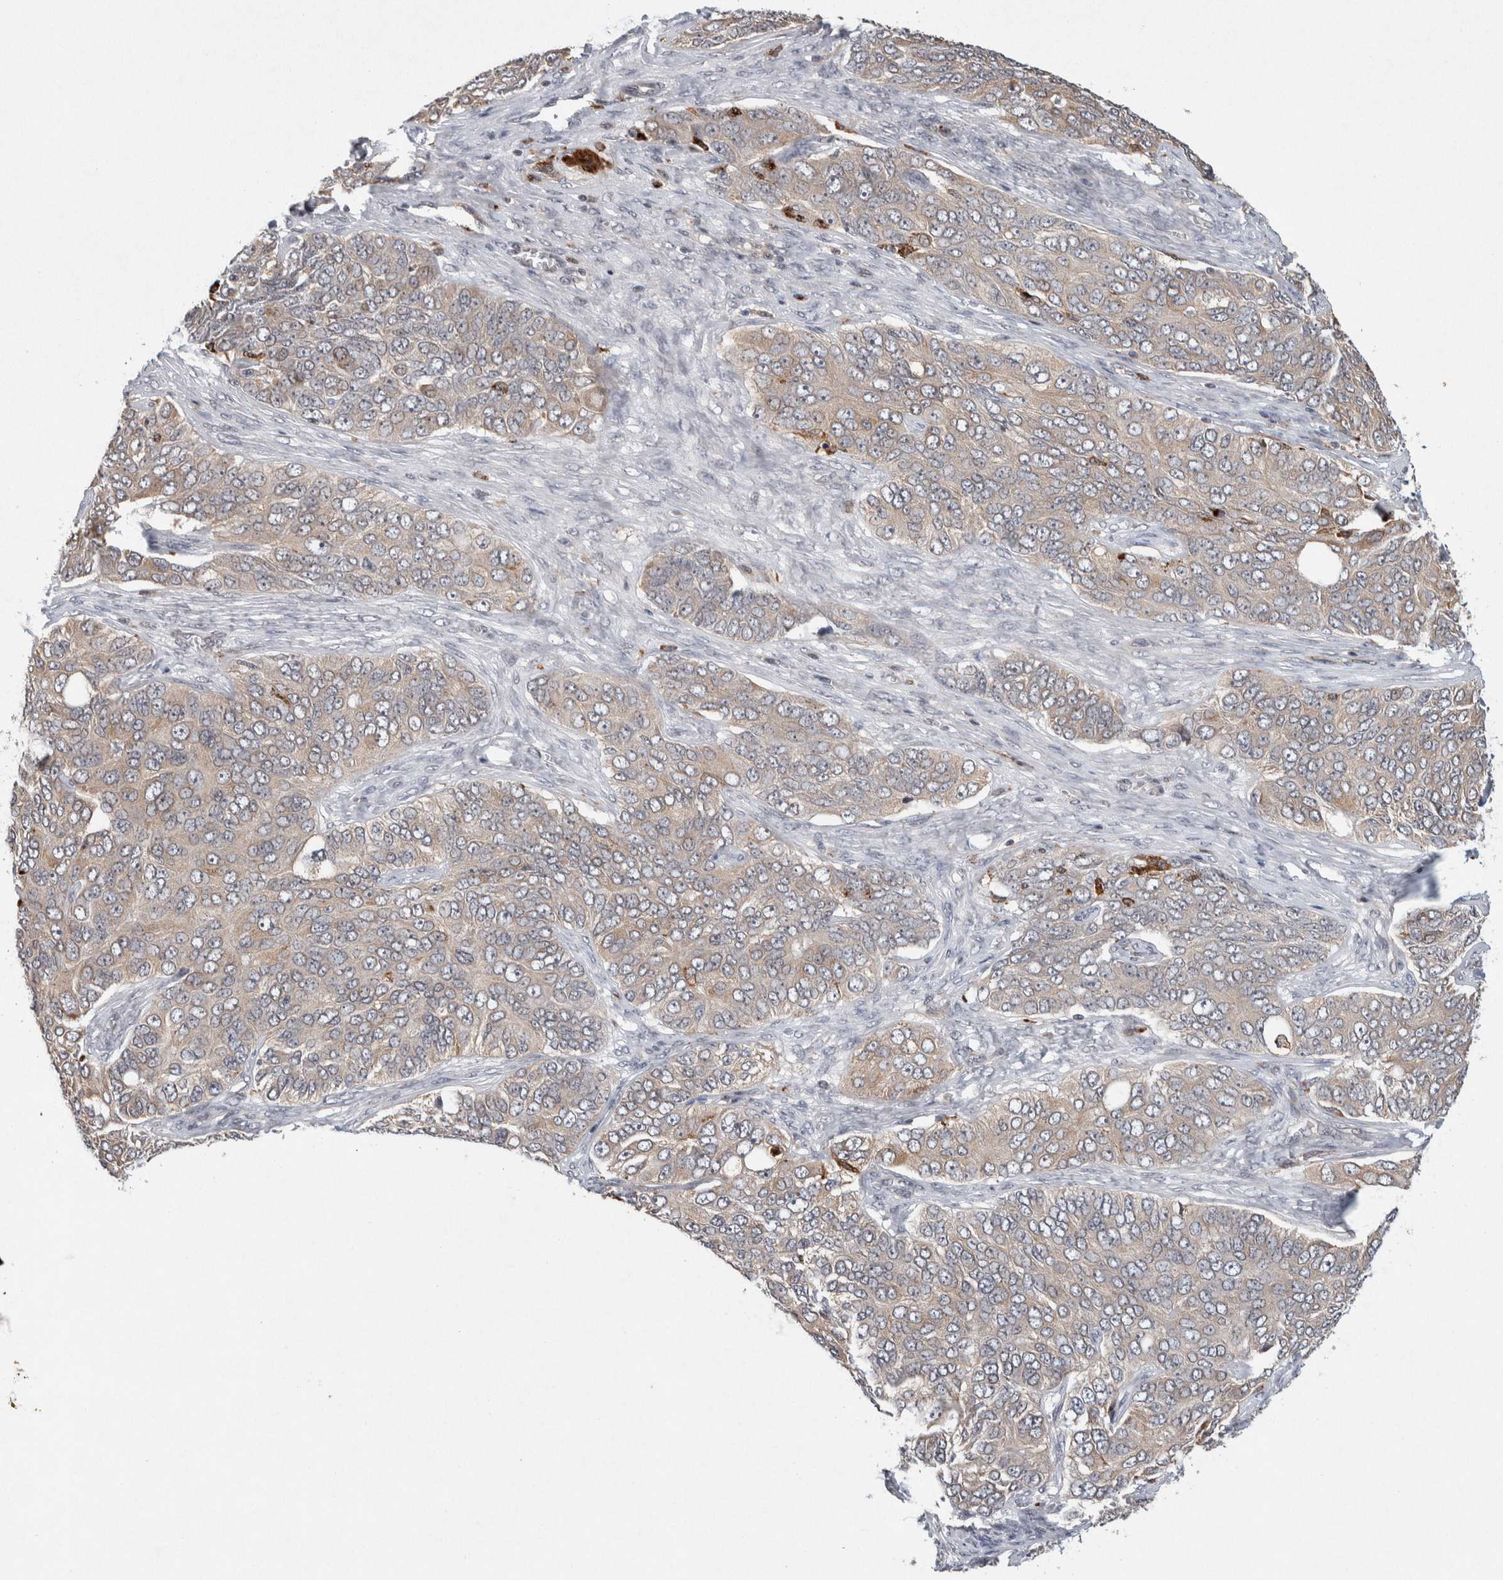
{"staining": {"intensity": "weak", "quantity": ">75%", "location": "cytoplasmic/membranous"}, "tissue": "ovarian cancer", "cell_type": "Tumor cells", "image_type": "cancer", "snomed": [{"axis": "morphology", "description": "Carcinoma, endometroid"}, {"axis": "topography", "description": "Ovary"}], "caption": "This photomicrograph reveals ovarian cancer (endometroid carcinoma) stained with immunohistochemistry (IHC) to label a protein in brown. The cytoplasmic/membranous of tumor cells show weak positivity for the protein. Nuclei are counter-stained blue.", "gene": "KCNK1", "patient": {"sex": "female", "age": 51}}